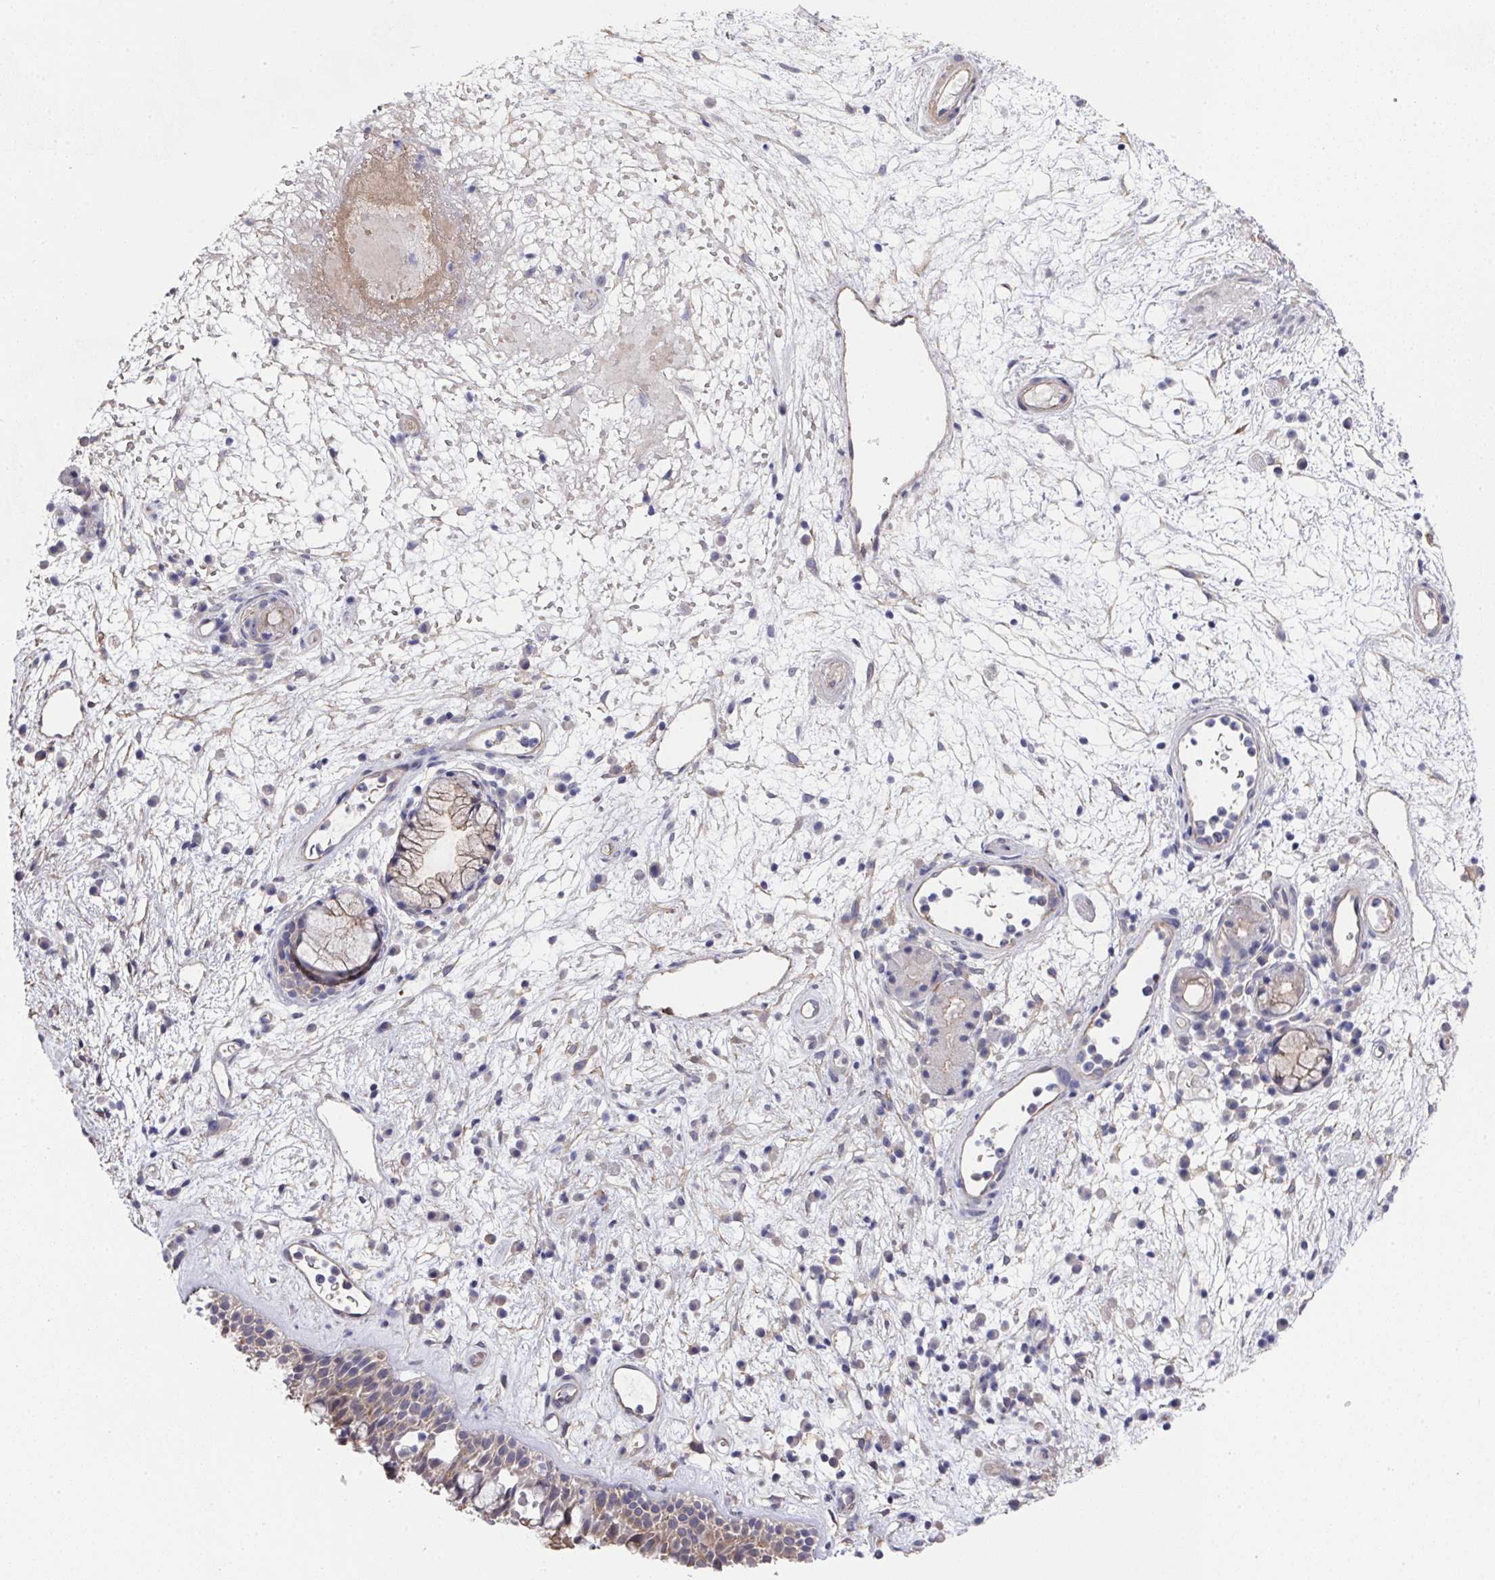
{"staining": {"intensity": "weak", "quantity": "25%-75%", "location": "cytoplasmic/membranous"}, "tissue": "nasopharynx", "cell_type": "Respiratory epithelial cells", "image_type": "normal", "snomed": [{"axis": "morphology", "description": "Normal tissue, NOS"}, {"axis": "morphology", "description": "Inflammation, NOS"}, {"axis": "topography", "description": "Nasopharynx"}], "caption": "Respiratory epithelial cells exhibit low levels of weak cytoplasmic/membranous positivity in about 25%-75% of cells in unremarkable nasopharynx. Nuclei are stained in blue.", "gene": "PRR5", "patient": {"sex": "male", "age": 54}}